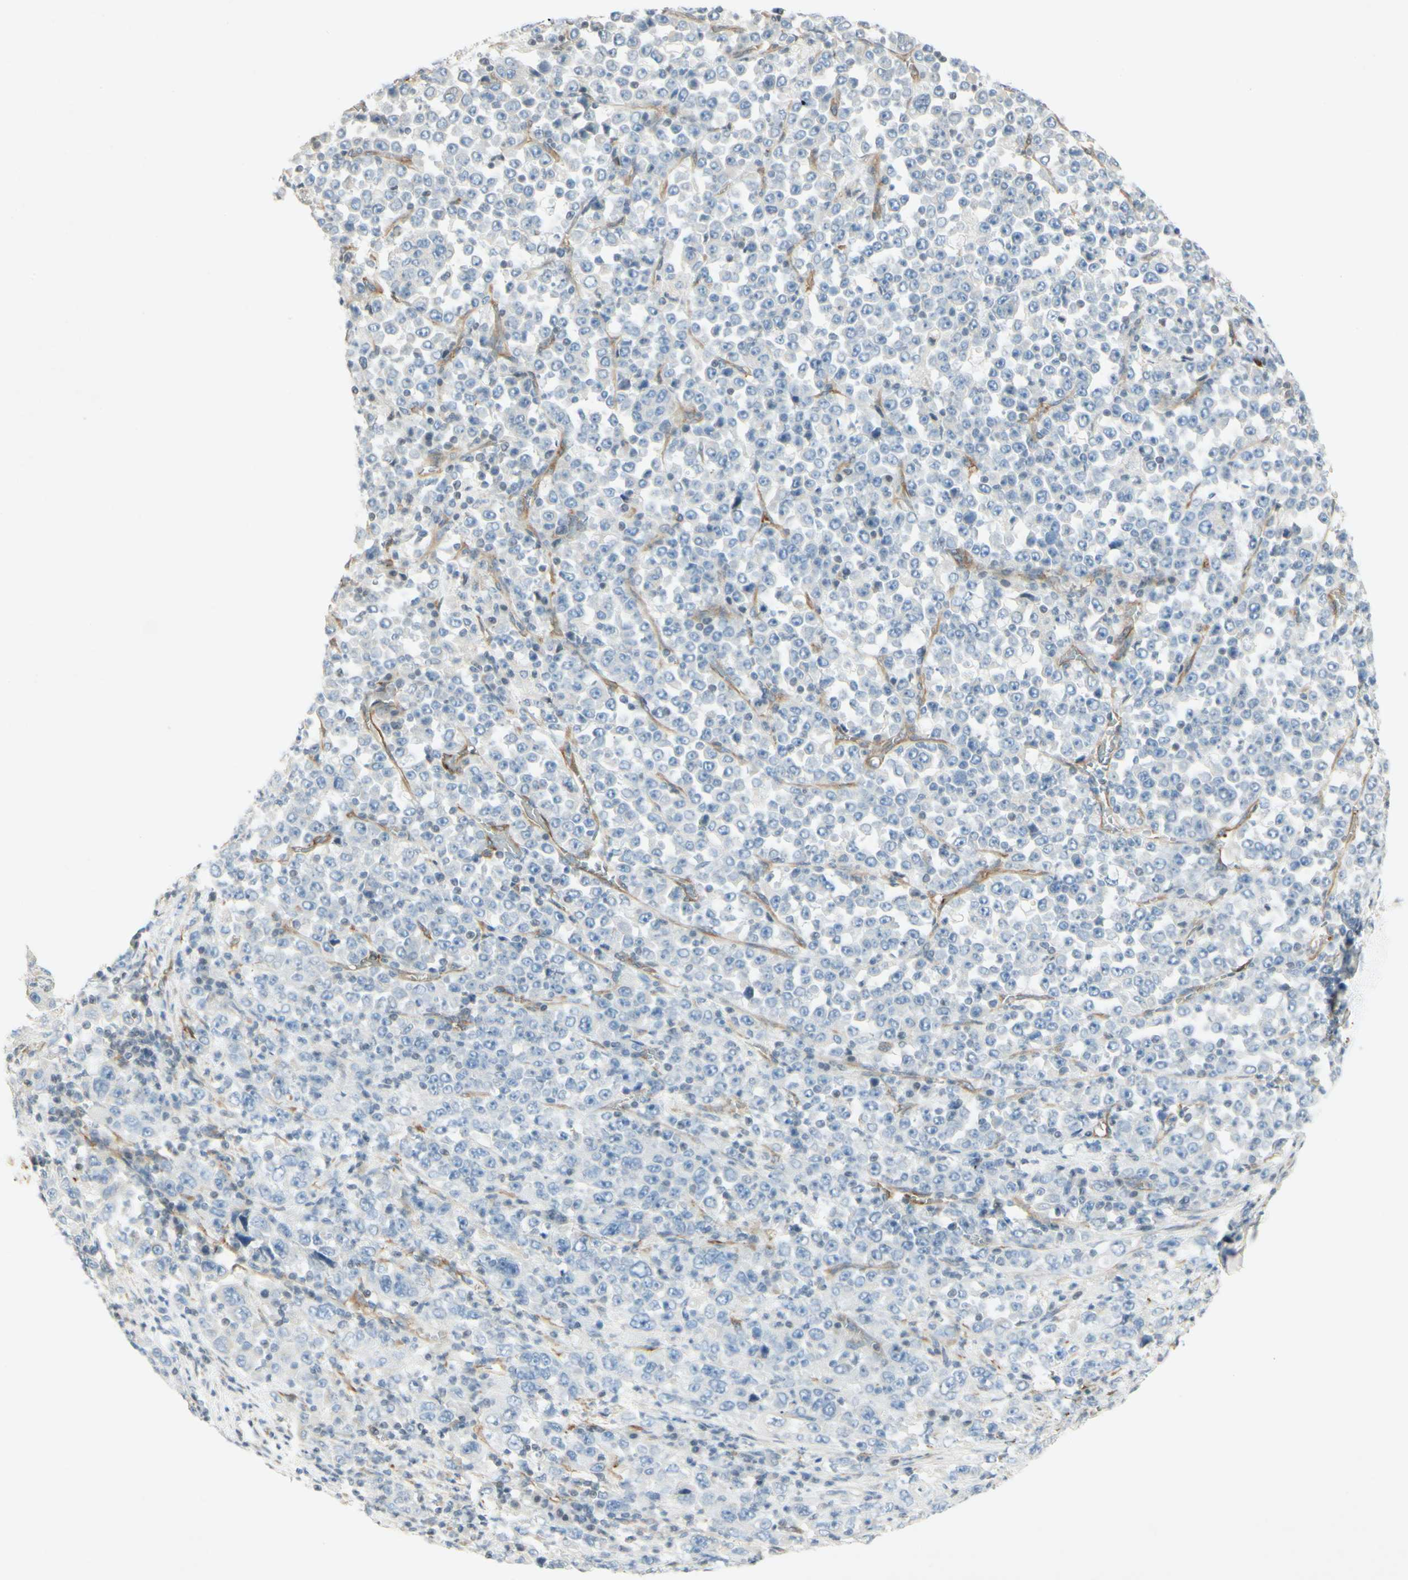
{"staining": {"intensity": "negative", "quantity": "none", "location": "none"}, "tissue": "stomach cancer", "cell_type": "Tumor cells", "image_type": "cancer", "snomed": [{"axis": "morphology", "description": "Normal tissue, NOS"}, {"axis": "morphology", "description": "Adenocarcinoma, NOS"}, {"axis": "topography", "description": "Stomach, upper"}, {"axis": "topography", "description": "Stomach"}], "caption": "Immunohistochemistry (IHC) photomicrograph of human stomach cancer (adenocarcinoma) stained for a protein (brown), which demonstrates no expression in tumor cells.", "gene": "MAP1B", "patient": {"sex": "male", "age": 59}}